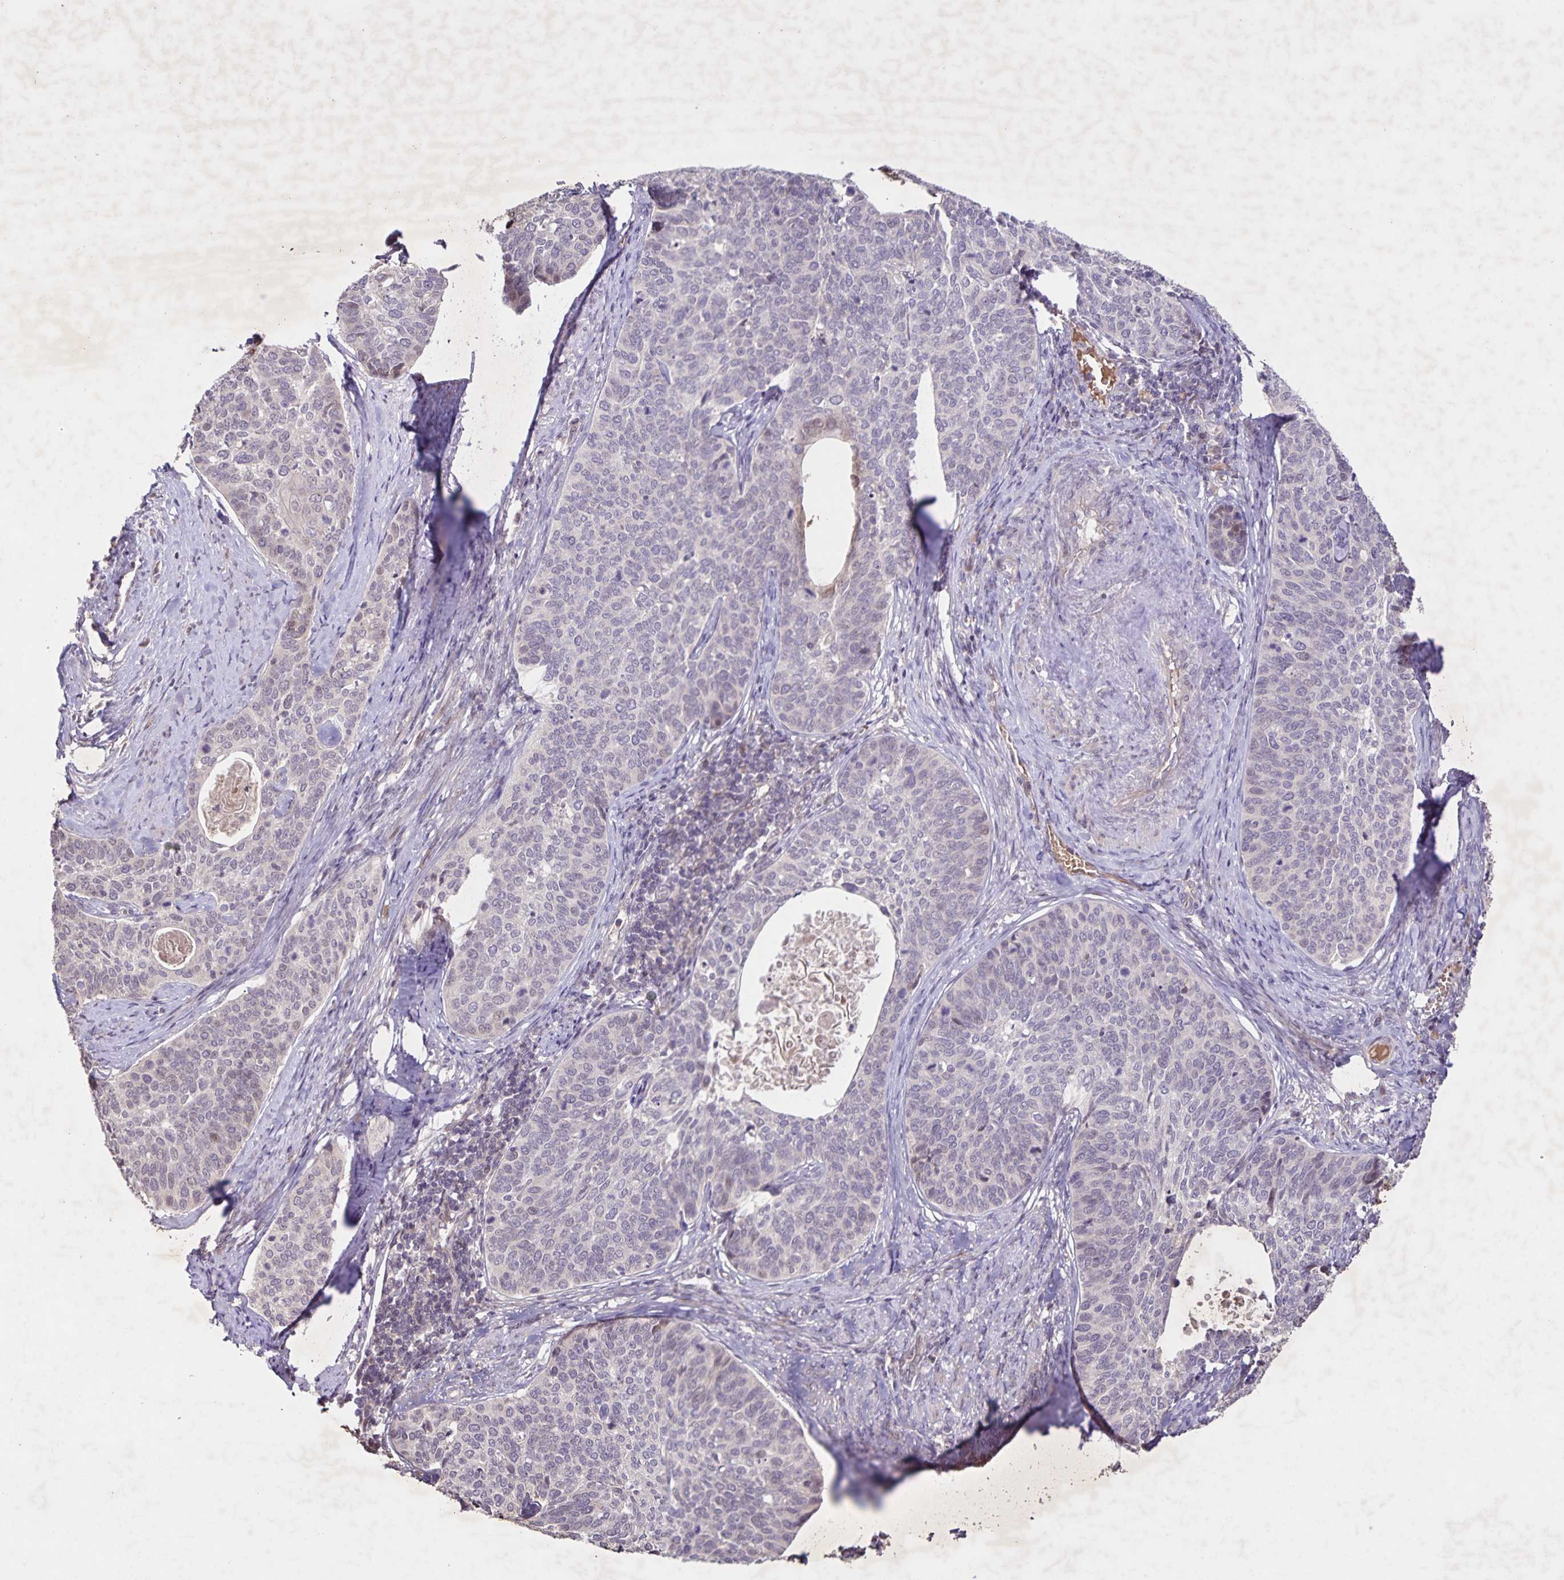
{"staining": {"intensity": "moderate", "quantity": "<25%", "location": "nuclear"}, "tissue": "cervical cancer", "cell_type": "Tumor cells", "image_type": "cancer", "snomed": [{"axis": "morphology", "description": "Squamous cell carcinoma, NOS"}, {"axis": "topography", "description": "Cervix"}], "caption": "High-power microscopy captured an IHC photomicrograph of squamous cell carcinoma (cervical), revealing moderate nuclear expression in approximately <25% of tumor cells.", "gene": "GDF2", "patient": {"sex": "female", "age": 69}}